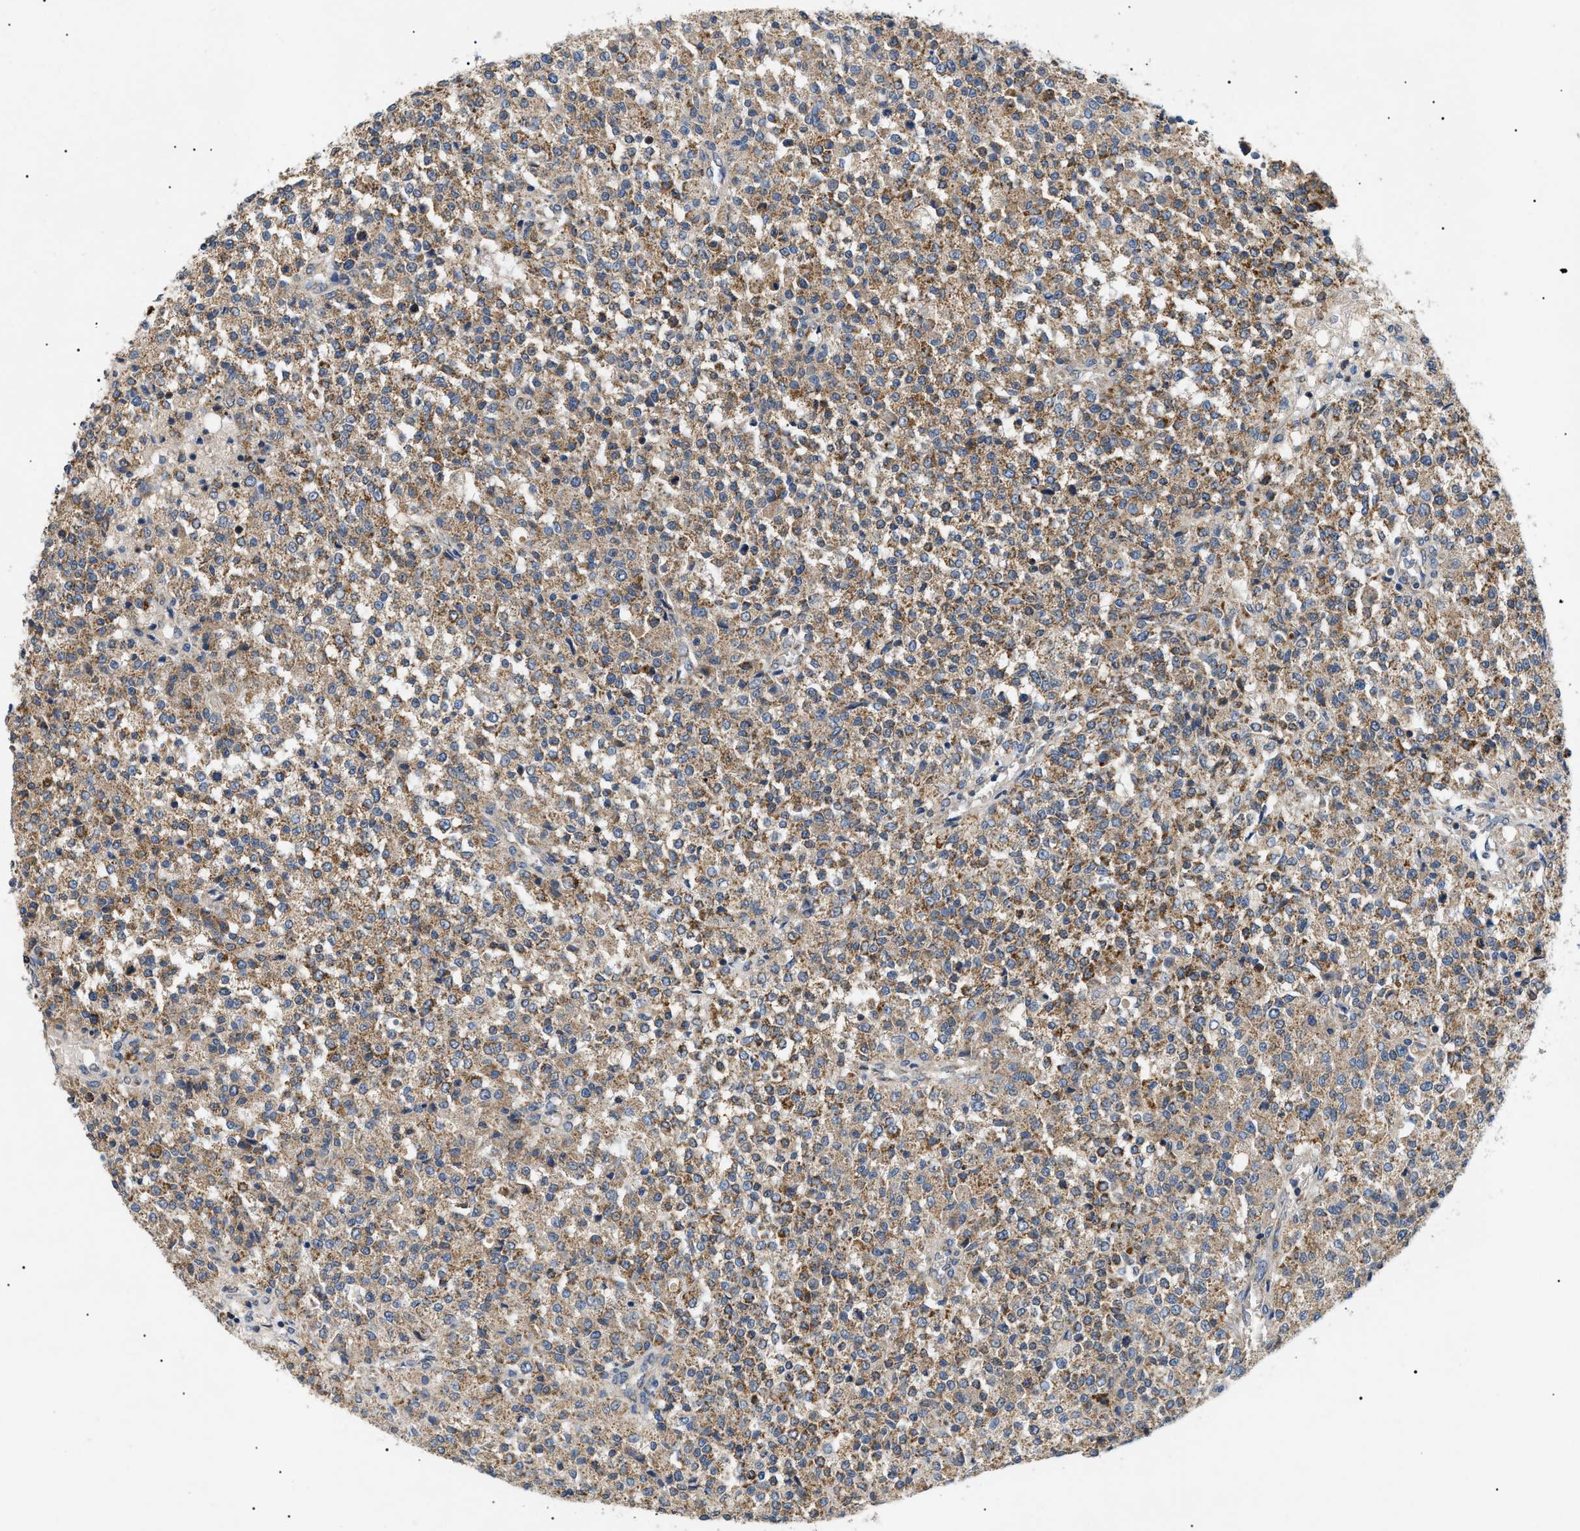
{"staining": {"intensity": "moderate", "quantity": ">75%", "location": "cytoplasmic/membranous"}, "tissue": "testis cancer", "cell_type": "Tumor cells", "image_type": "cancer", "snomed": [{"axis": "morphology", "description": "Seminoma, NOS"}, {"axis": "topography", "description": "Testis"}], "caption": "IHC histopathology image of human testis cancer stained for a protein (brown), which exhibits medium levels of moderate cytoplasmic/membranous staining in about >75% of tumor cells.", "gene": "TOMM6", "patient": {"sex": "male", "age": 59}}